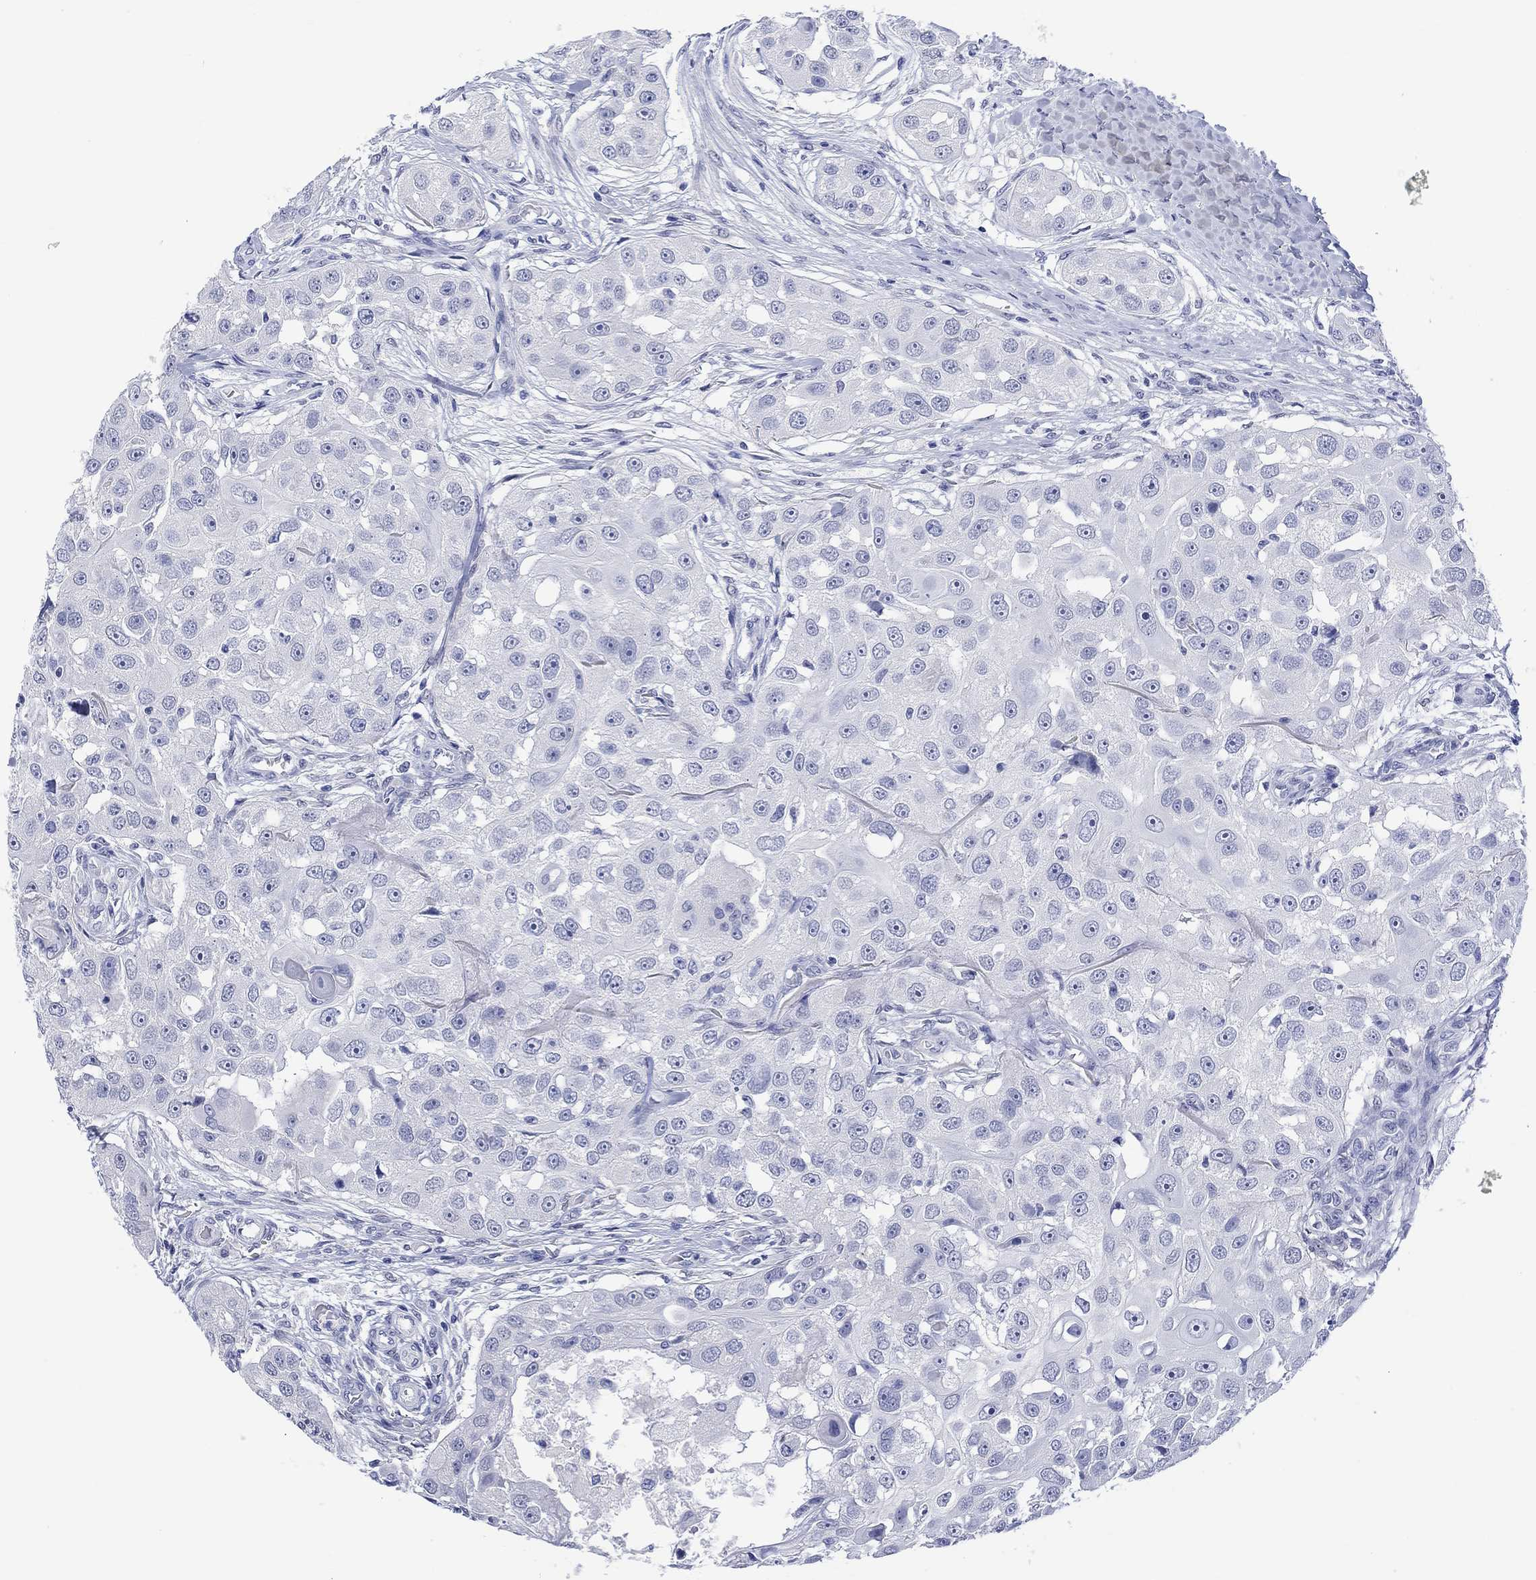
{"staining": {"intensity": "negative", "quantity": "none", "location": "none"}, "tissue": "head and neck cancer", "cell_type": "Tumor cells", "image_type": "cancer", "snomed": [{"axis": "morphology", "description": "Squamous cell carcinoma, NOS"}, {"axis": "topography", "description": "Head-Neck"}], "caption": "An image of squamous cell carcinoma (head and neck) stained for a protein reveals no brown staining in tumor cells. (DAB IHC visualized using brightfield microscopy, high magnification).", "gene": "MSI1", "patient": {"sex": "male", "age": 51}}